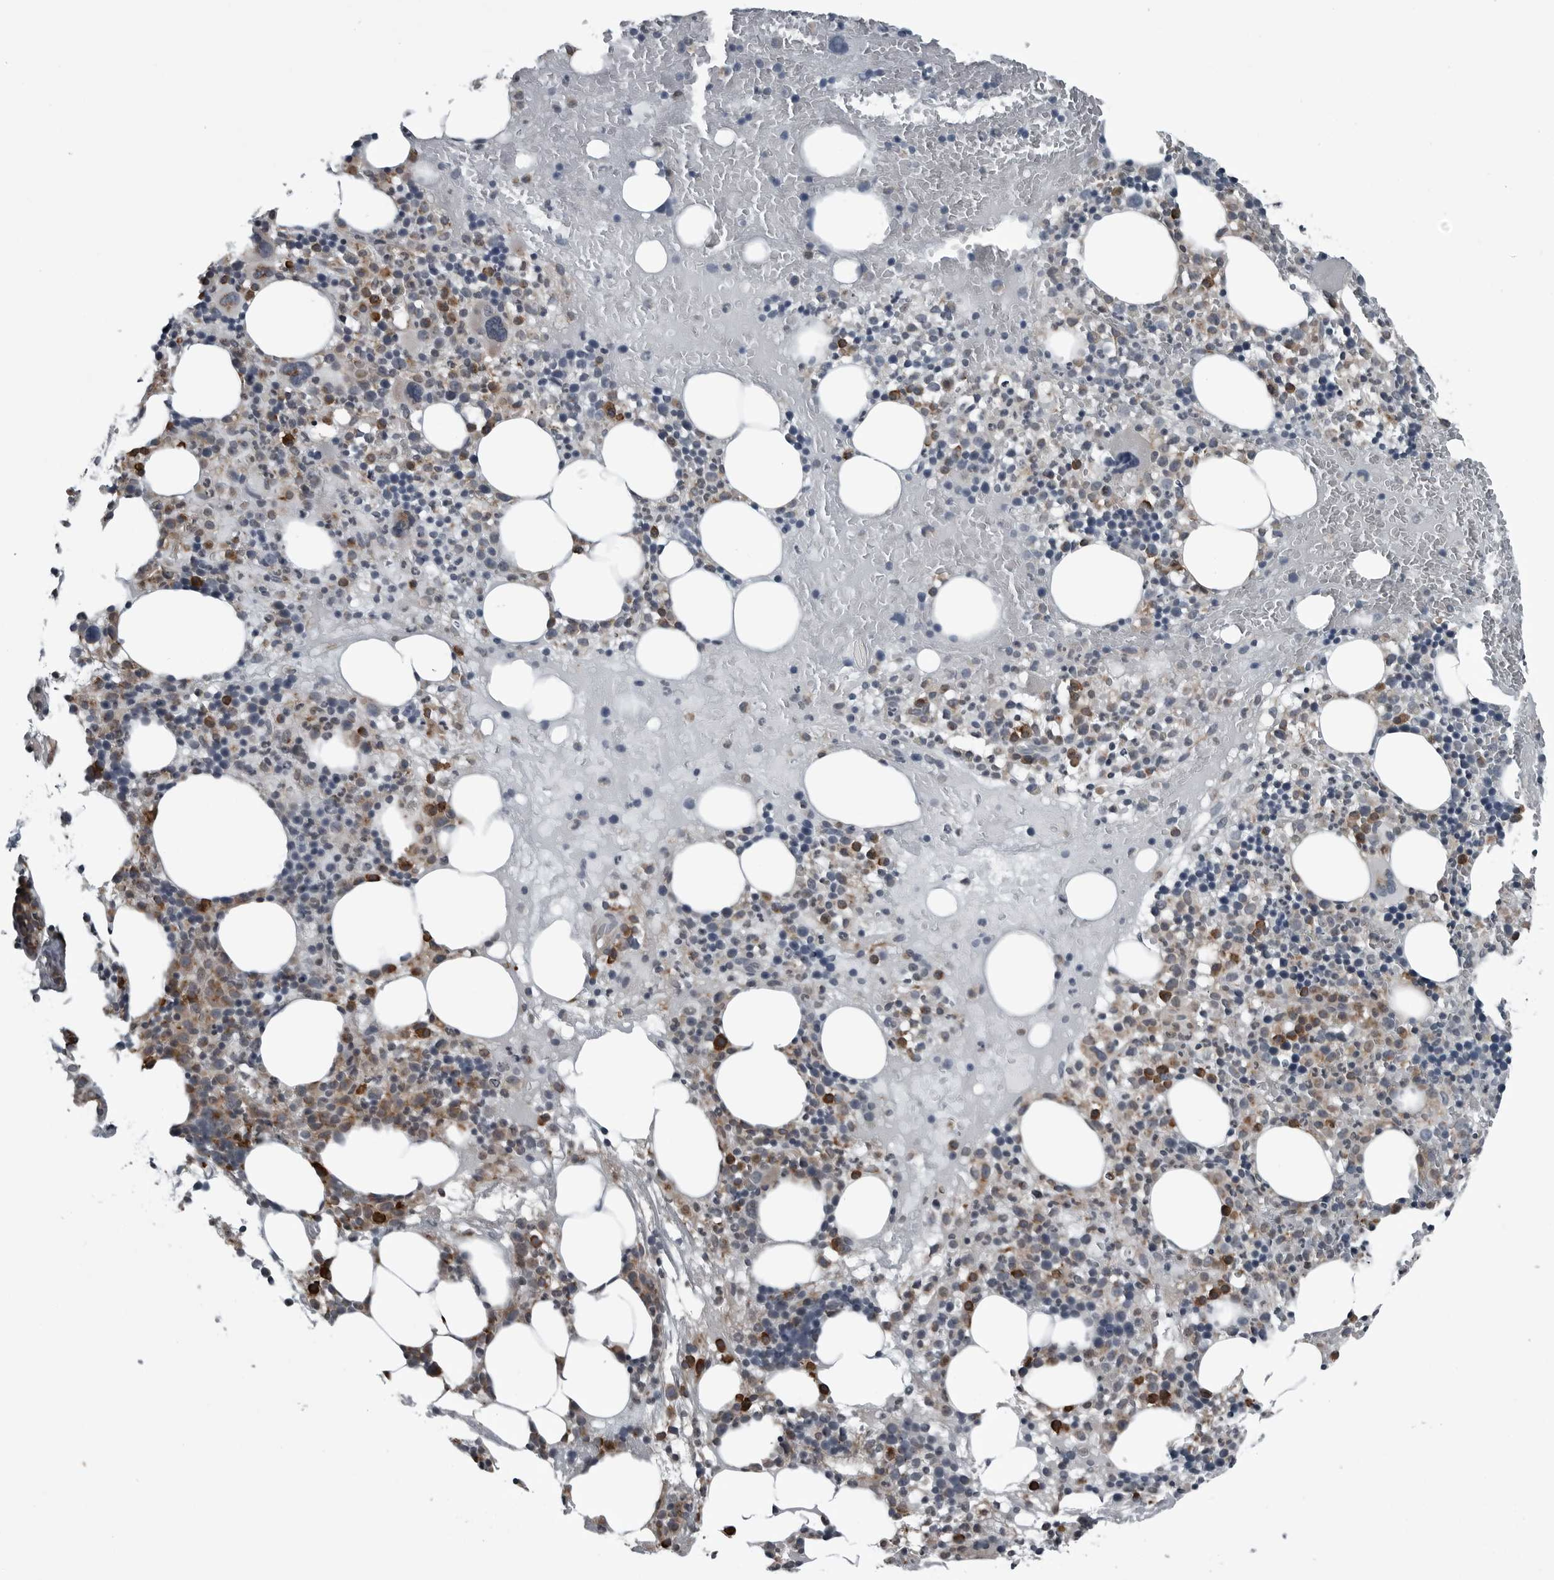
{"staining": {"intensity": "strong", "quantity": "<25%", "location": "cytoplasmic/membranous"}, "tissue": "bone marrow", "cell_type": "Hematopoietic cells", "image_type": "normal", "snomed": [{"axis": "morphology", "description": "Normal tissue, NOS"}, {"axis": "morphology", "description": "Inflammation, NOS"}, {"axis": "topography", "description": "Bone marrow"}], "caption": "Protein staining displays strong cytoplasmic/membranous staining in approximately <25% of hematopoietic cells in normal bone marrow. (DAB = brown stain, brightfield microscopy at high magnification).", "gene": "CEP85", "patient": {"sex": "female", "age": 77}}